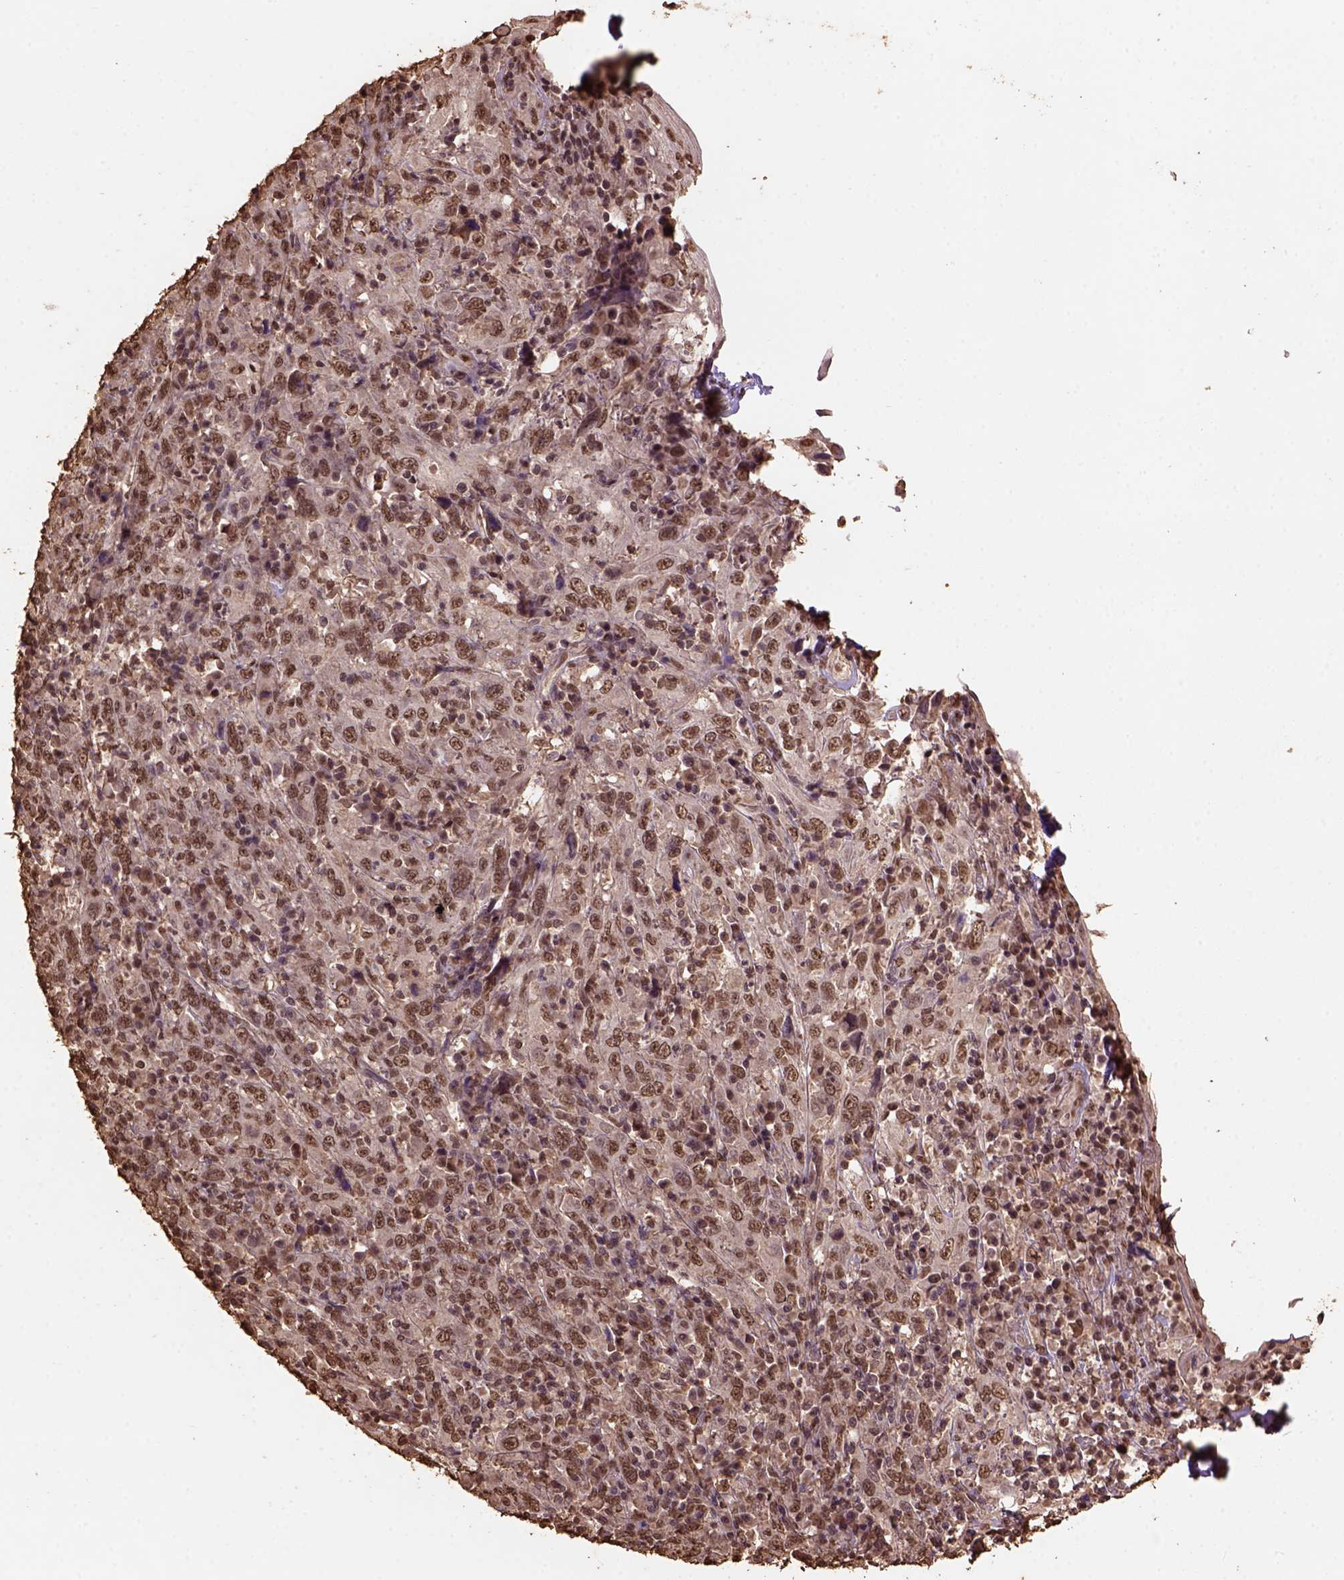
{"staining": {"intensity": "moderate", "quantity": ">75%", "location": "nuclear"}, "tissue": "cervical cancer", "cell_type": "Tumor cells", "image_type": "cancer", "snomed": [{"axis": "morphology", "description": "Squamous cell carcinoma, NOS"}, {"axis": "topography", "description": "Cervix"}], "caption": "Immunohistochemical staining of human cervical cancer reveals moderate nuclear protein staining in approximately >75% of tumor cells.", "gene": "CSTF2T", "patient": {"sex": "female", "age": 46}}